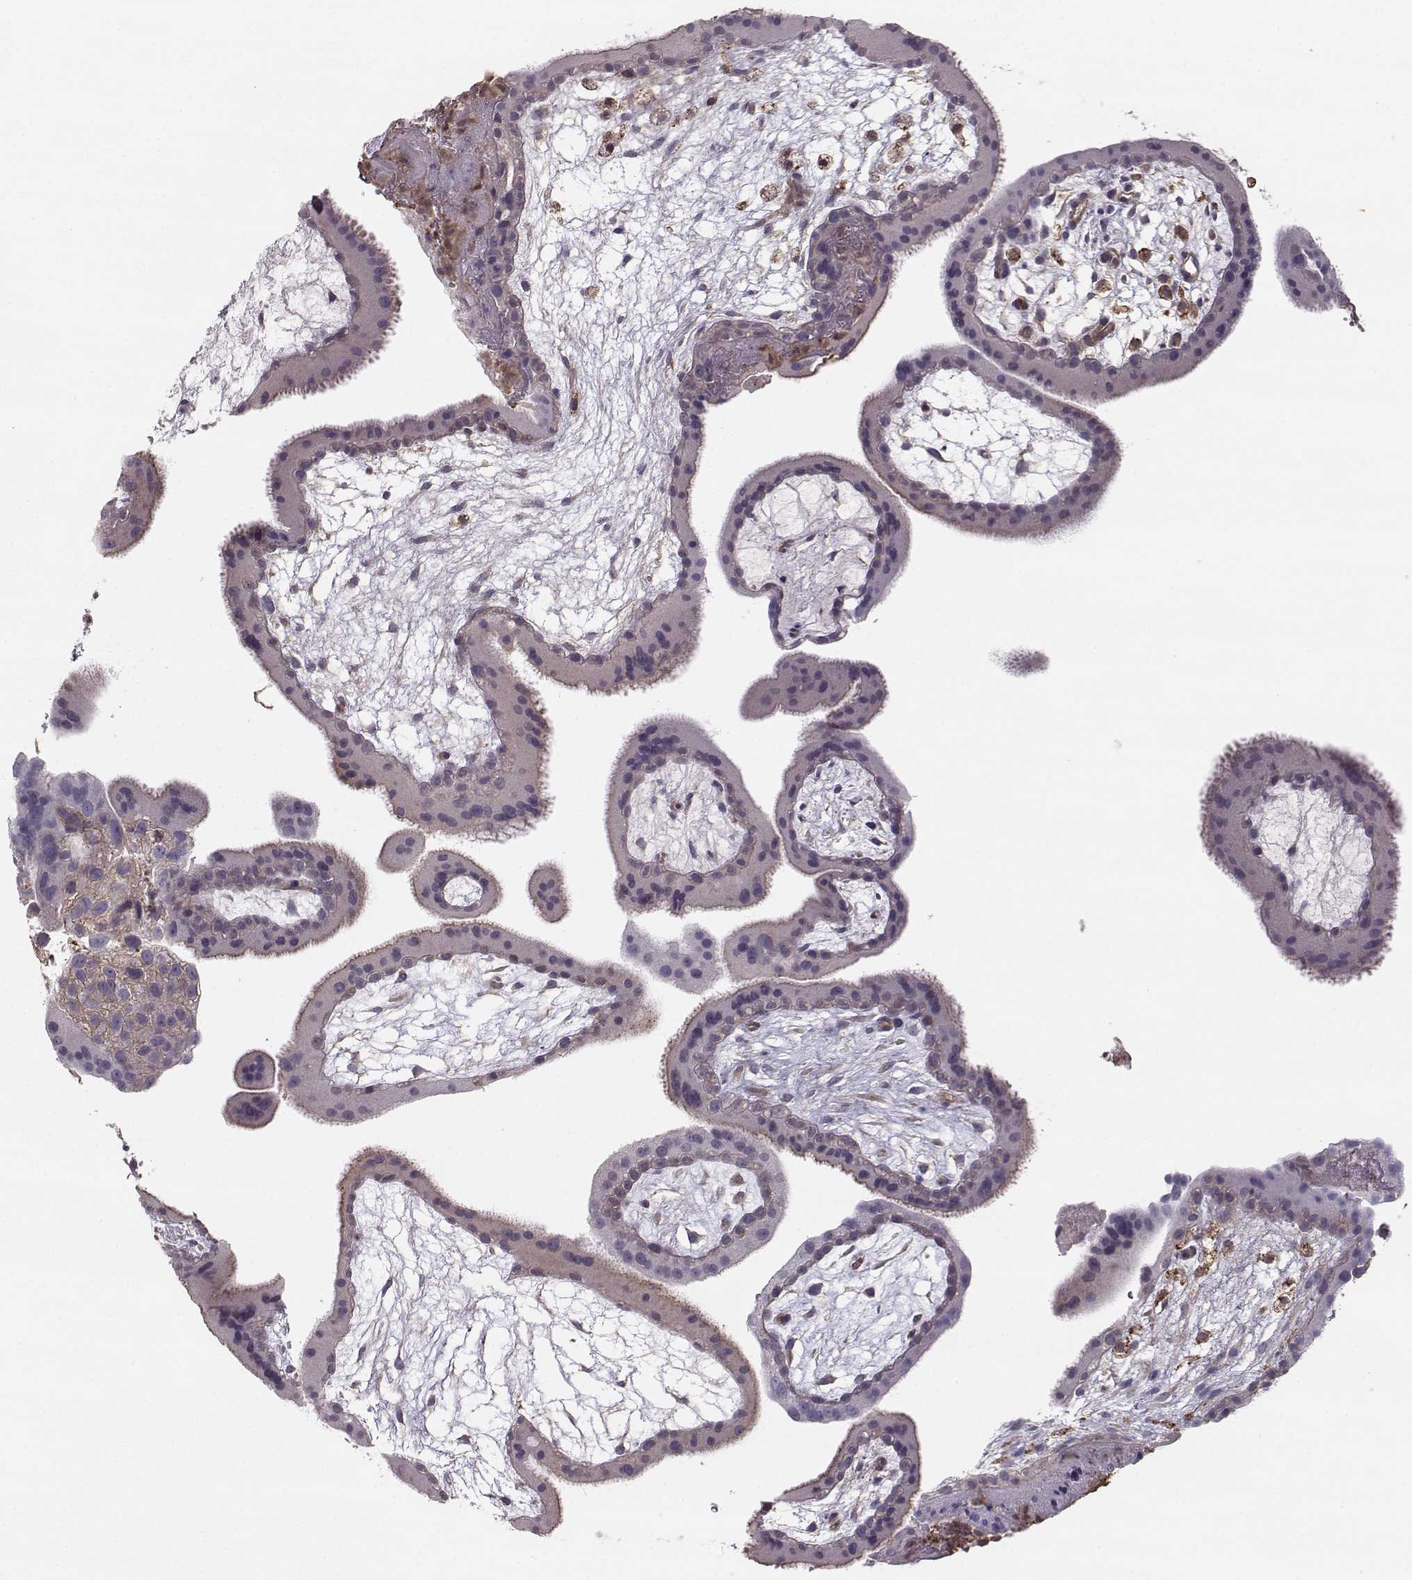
{"staining": {"intensity": "moderate", "quantity": "<25%", "location": "cytoplasmic/membranous"}, "tissue": "placenta", "cell_type": "Decidual cells", "image_type": "normal", "snomed": [{"axis": "morphology", "description": "Normal tissue, NOS"}, {"axis": "topography", "description": "Placenta"}], "caption": "This photomicrograph shows IHC staining of normal human placenta, with low moderate cytoplasmic/membranous positivity in about <25% of decidual cells.", "gene": "ASB16", "patient": {"sex": "female", "age": 19}}